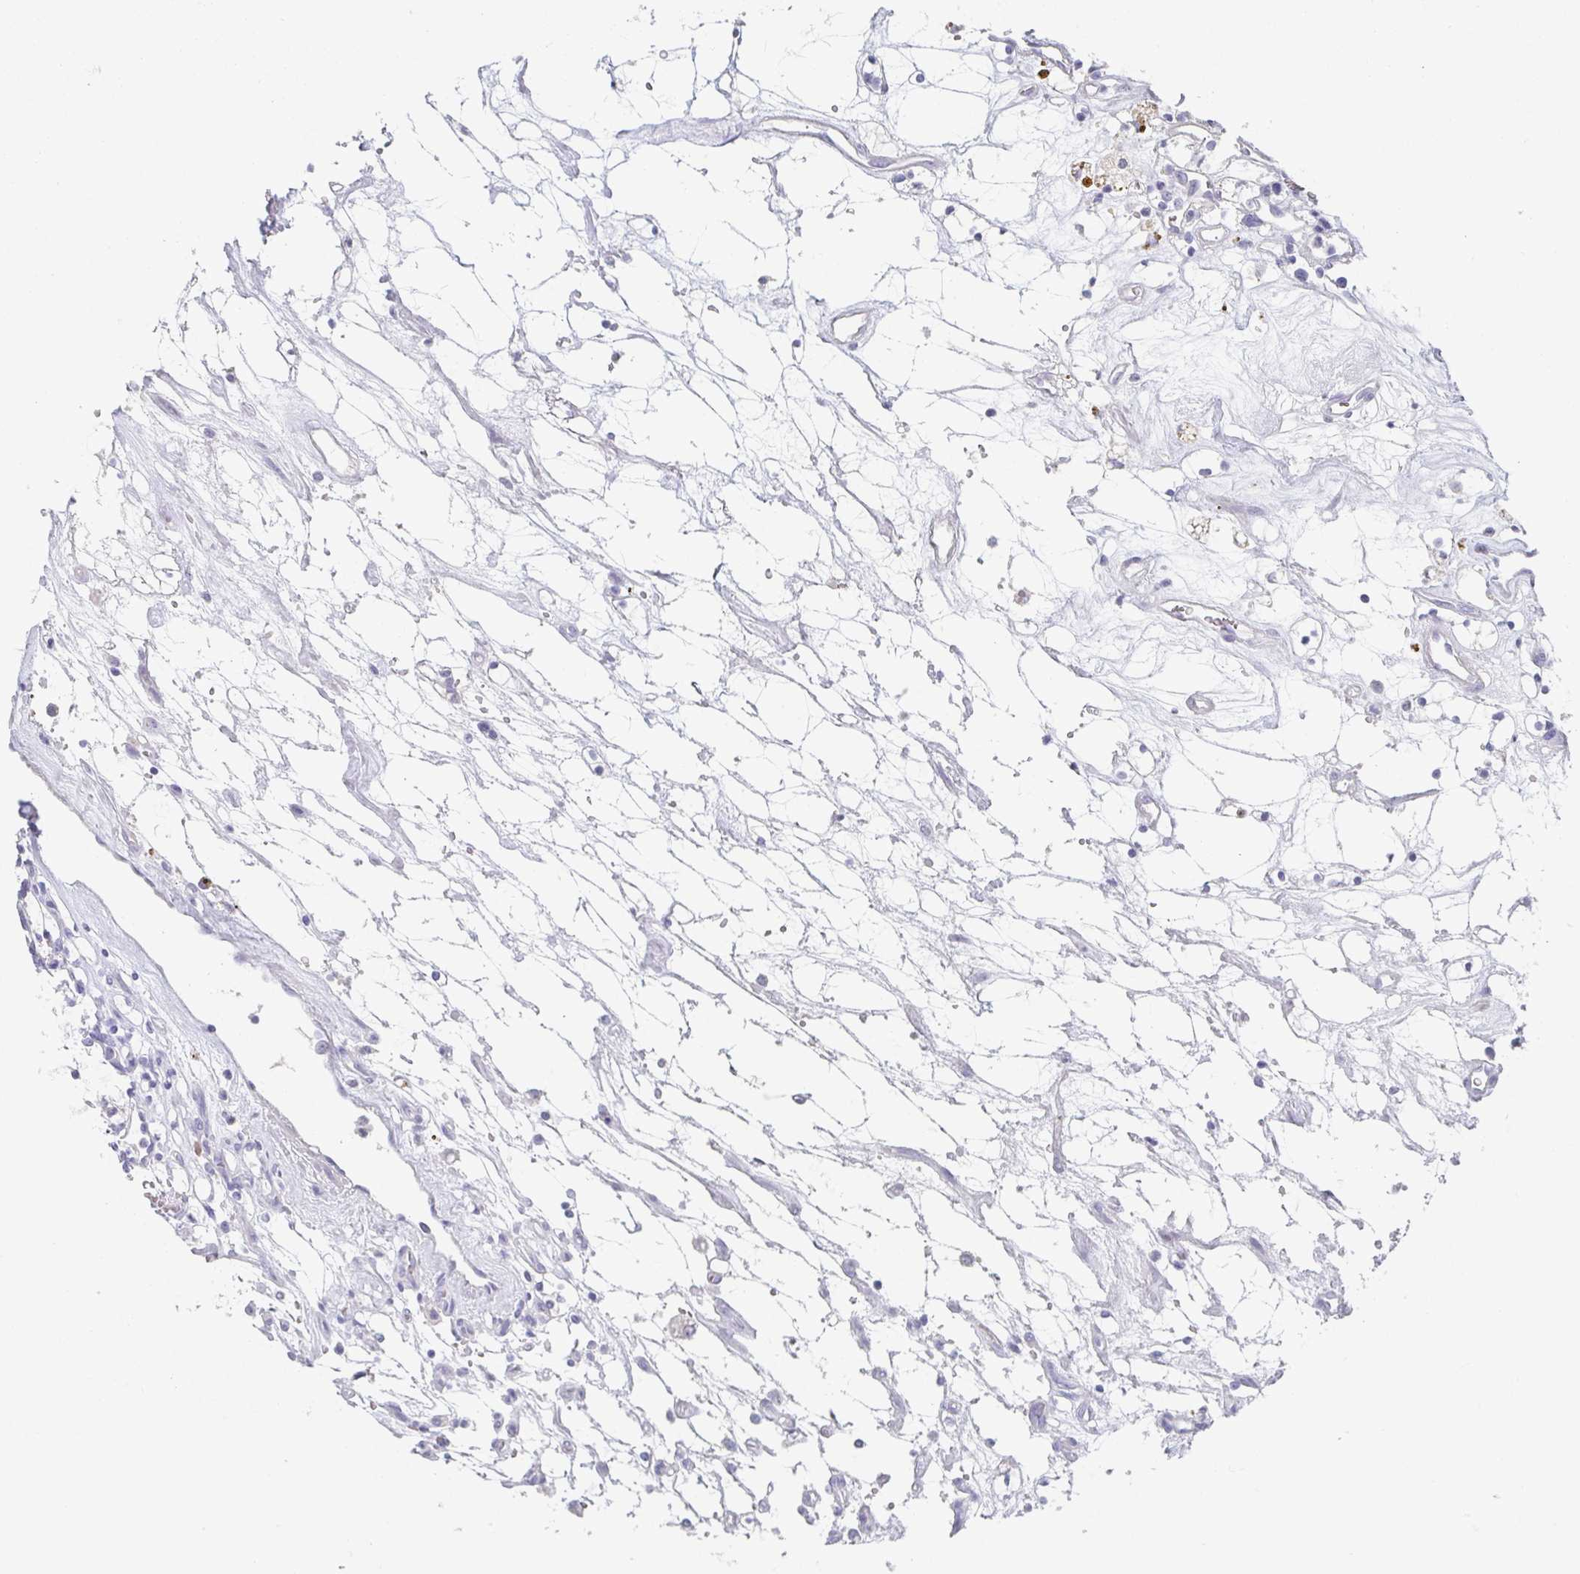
{"staining": {"intensity": "negative", "quantity": "none", "location": "none"}, "tissue": "renal cancer", "cell_type": "Tumor cells", "image_type": "cancer", "snomed": [{"axis": "morphology", "description": "Adenocarcinoma, NOS"}, {"axis": "topography", "description": "Kidney"}], "caption": "An immunohistochemistry (IHC) micrograph of renal cancer is shown. There is no staining in tumor cells of renal cancer. Brightfield microscopy of immunohistochemistry (IHC) stained with DAB (brown) and hematoxylin (blue), captured at high magnification.", "gene": "NOXRED1", "patient": {"sex": "female", "age": 69}}